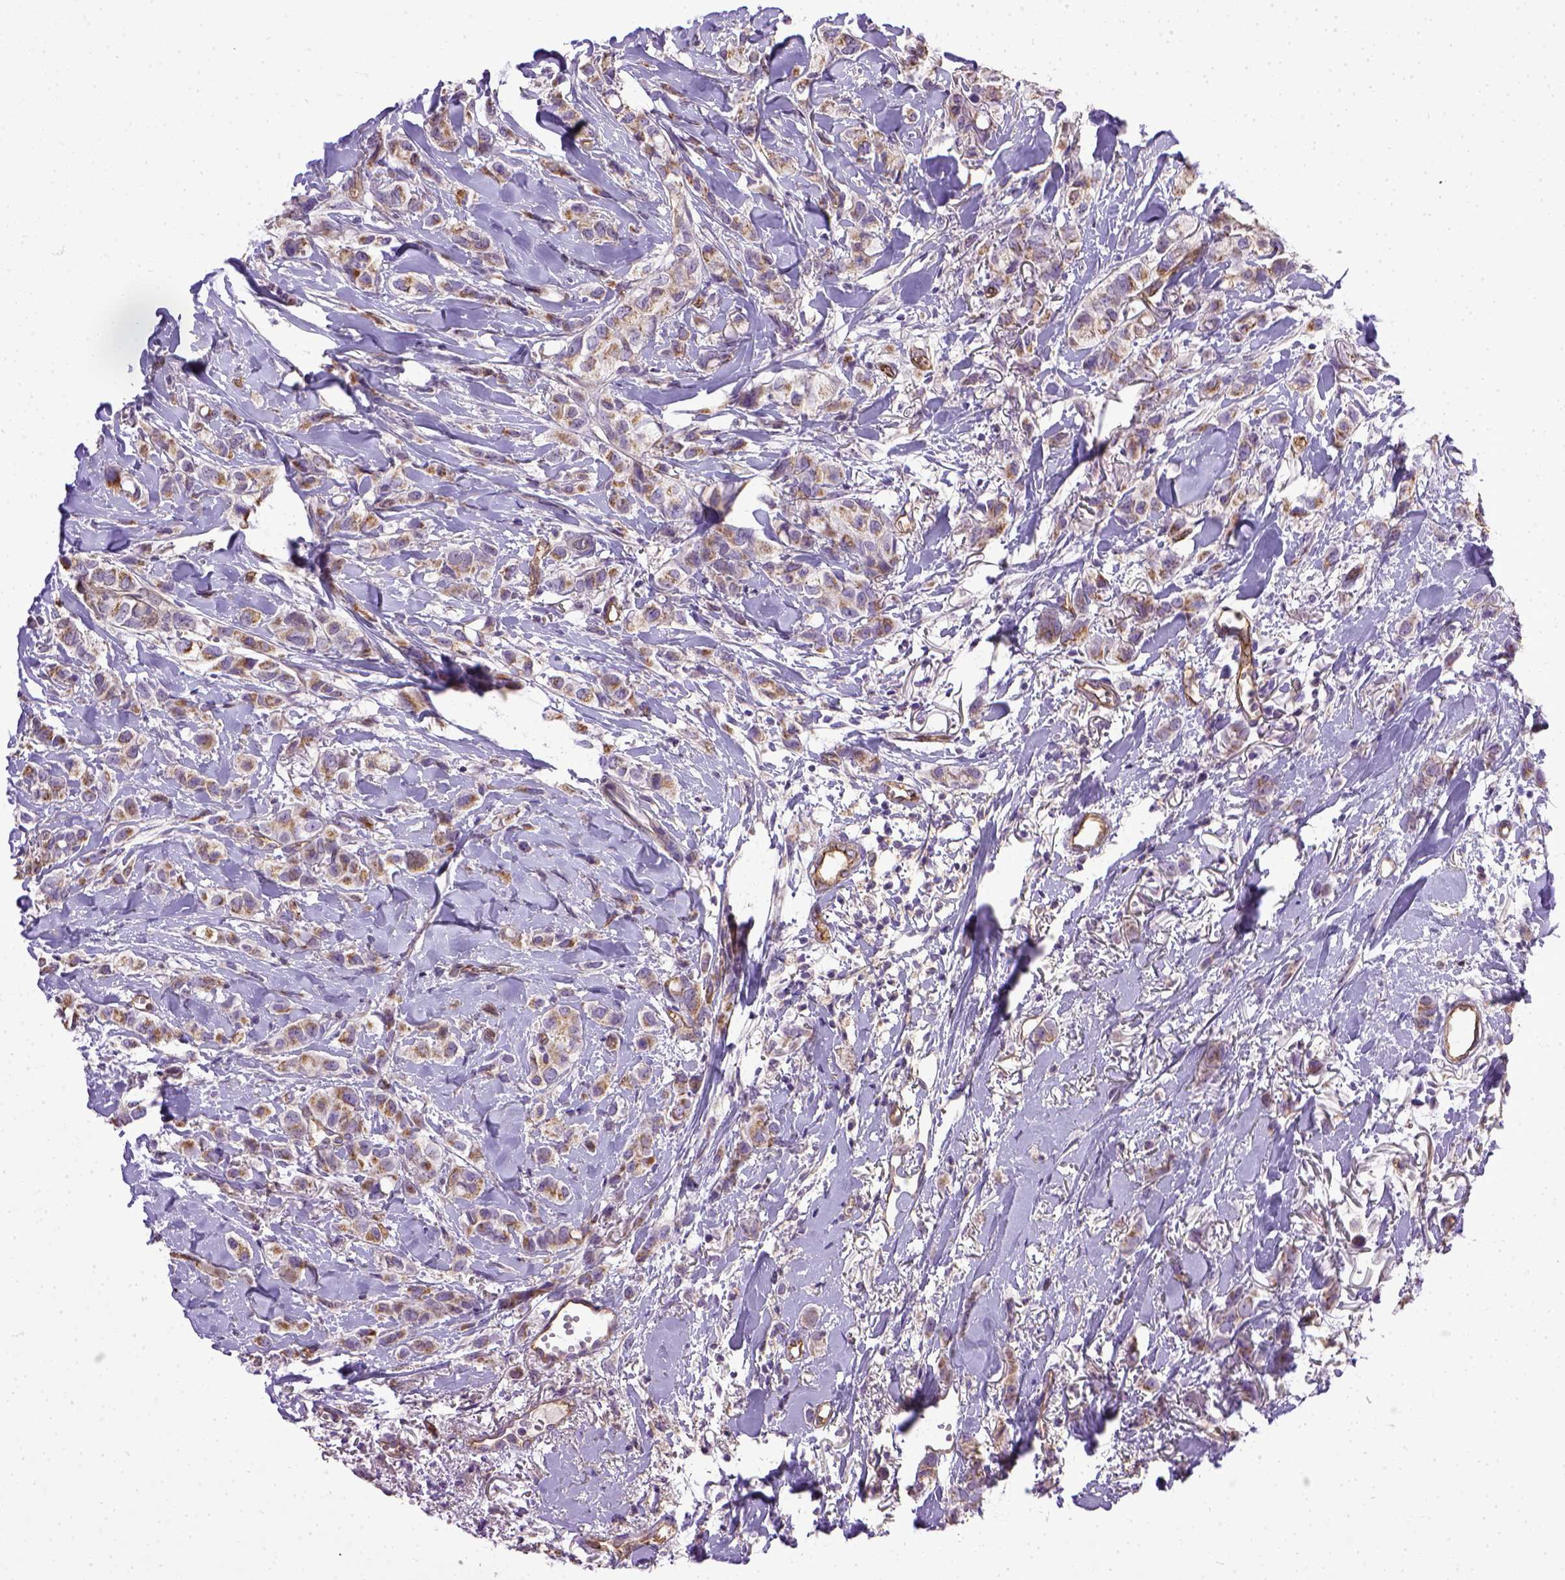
{"staining": {"intensity": "weak", "quantity": ">75%", "location": "cytoplasmic/membranous"}, "tissue": "breast cancer", "cell_type": "Tumor cells", "image_type": "cancer", "snomed": [{"axis": "morphology", "description": "Duct carcinoma"}, {"axis": "topography", "description": "Breast"}], "caption": "Human breast cancer stained for a protein (brown) shows weak cytoplasmic/membranous positive staining in about >75% of tumor cells.", "gene": "ENG", "patient": {"sex": "female", "age": 85}}